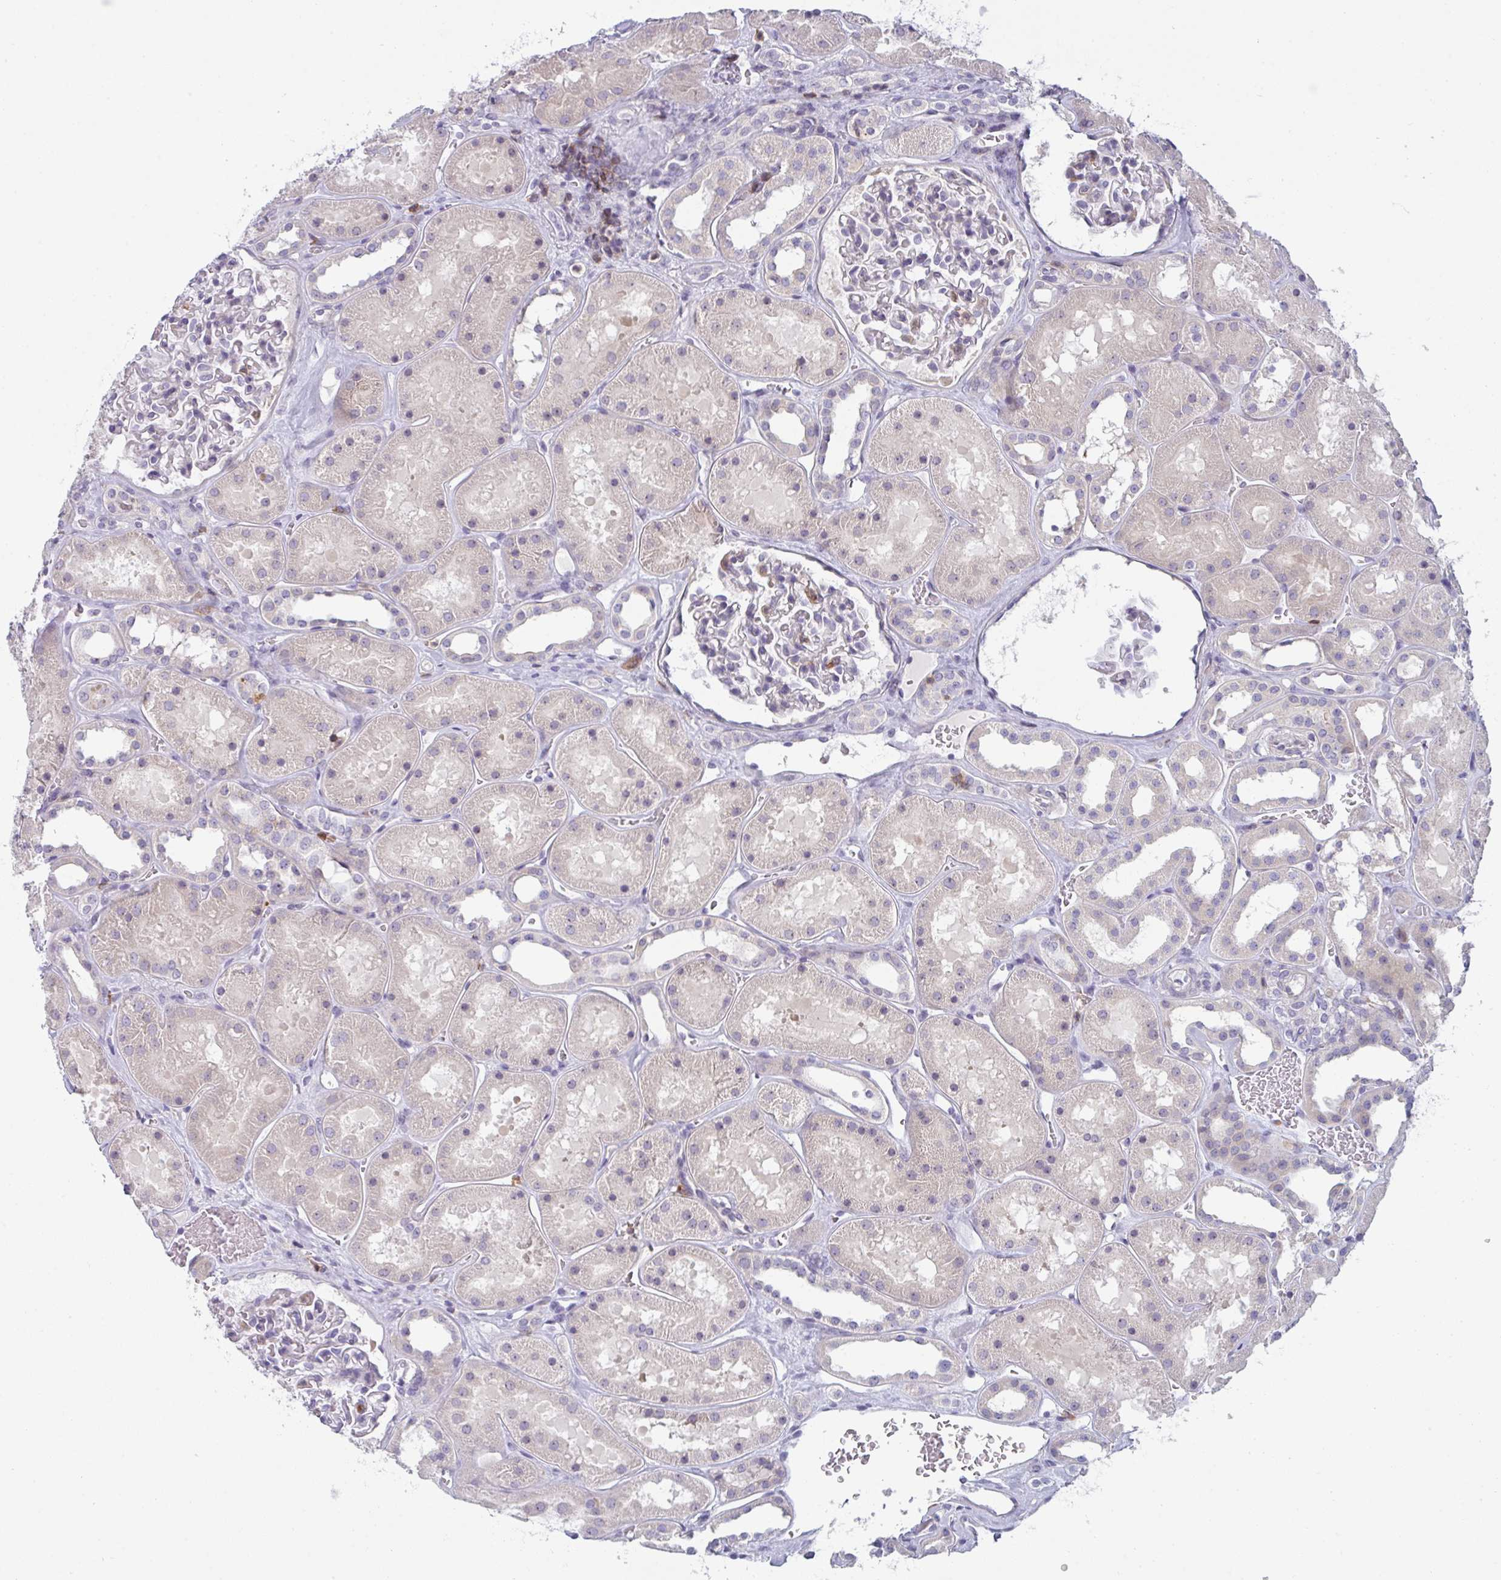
{"staining": {"intensity": "negative", "quantity": "none", "location": "none"}, "tissue": "kidney", "cell_type": "Cells in glomeruli", "image_type": "normal", "snomed": [{"axis": "morphology", "description": "Normal tissue, NOS"}, {"axis": "topography", "description": "Kidney"}], "caption": "A high-resolution photomicrograph shows immunohistochemistry (IHC) staining of benign kidney, which shows no significant positivity in cells in glomeruli.", "gene": "CD80", "patient": {"sex": "female", "age": 41}}